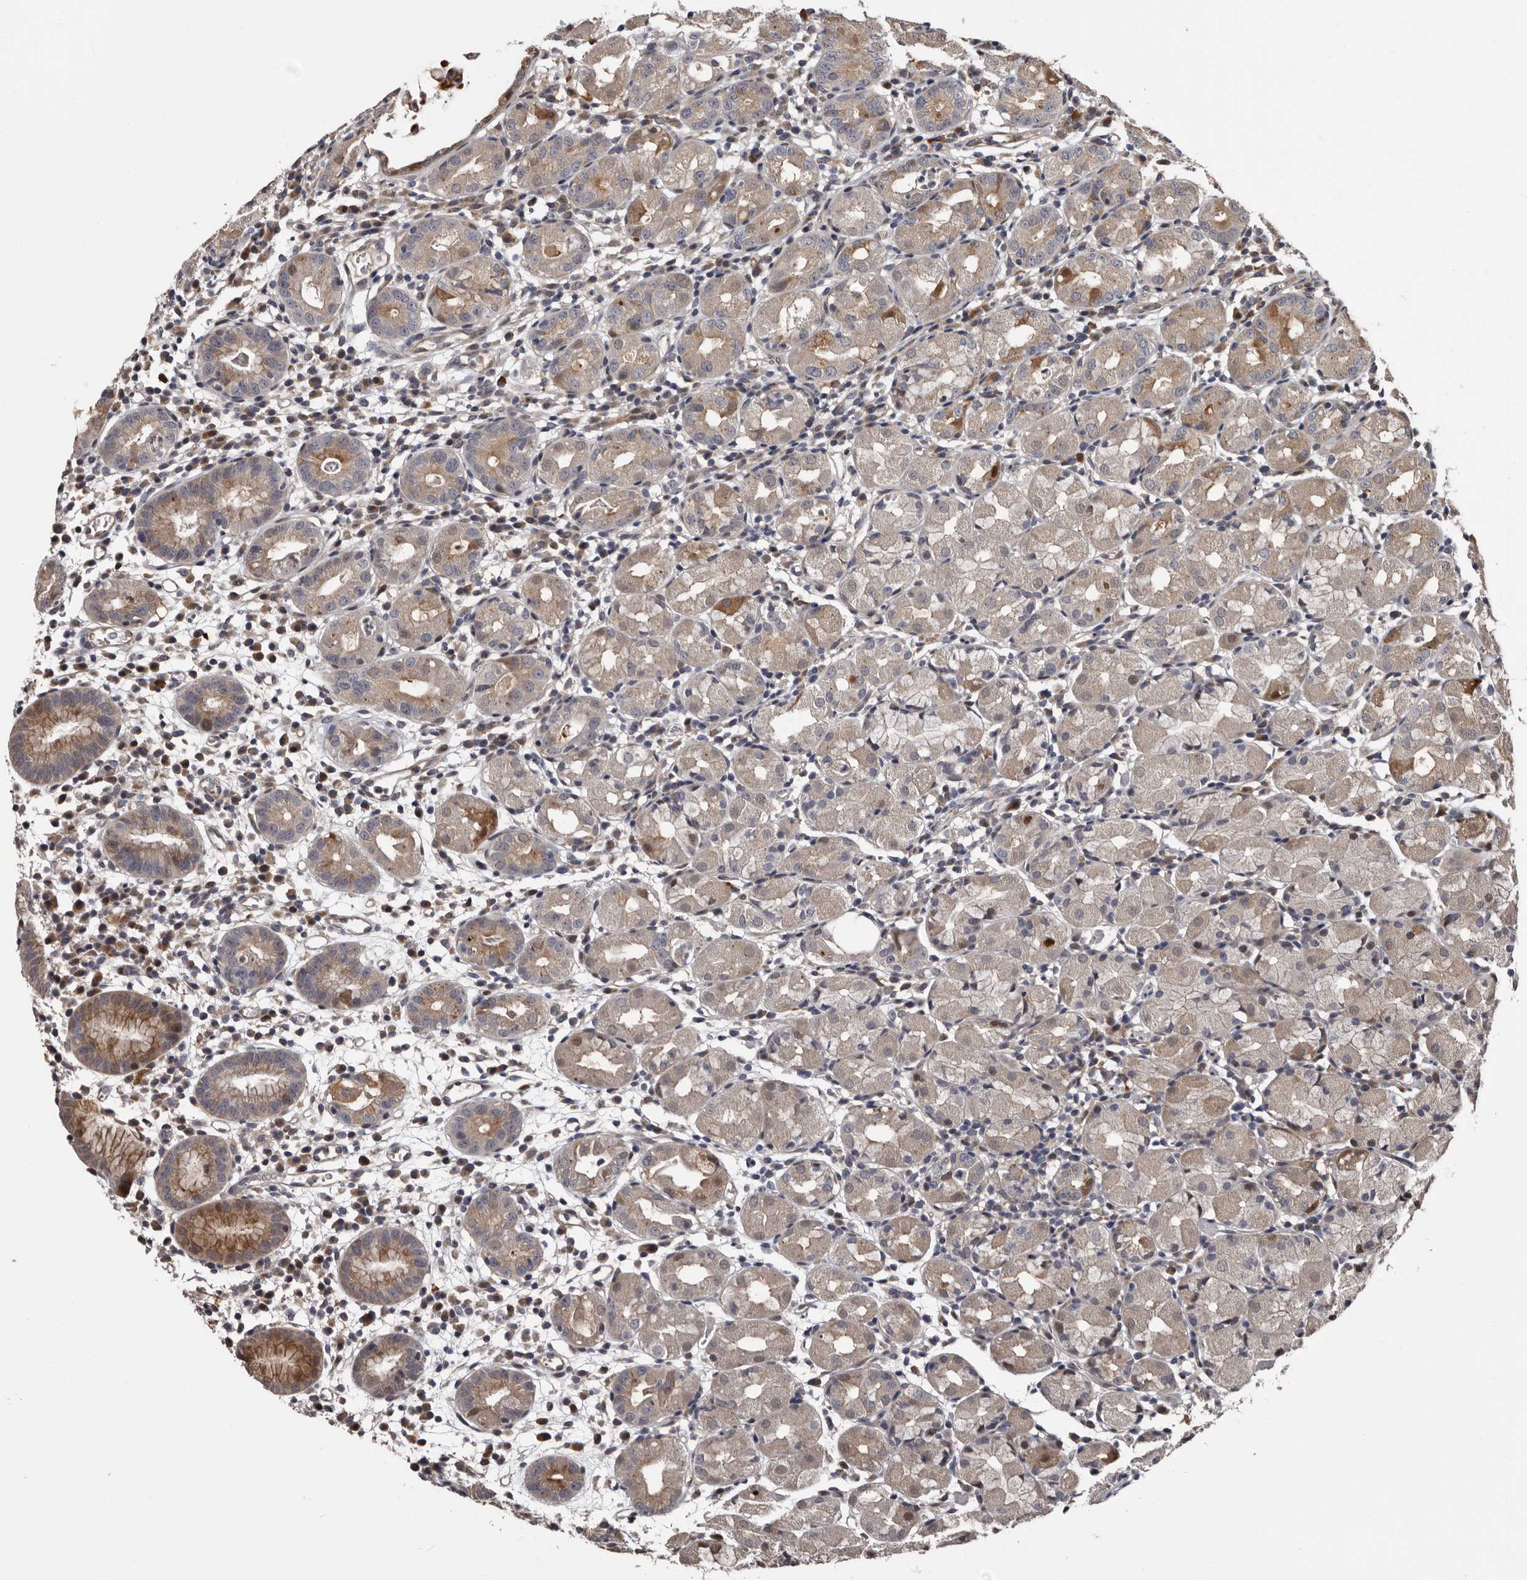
{"staining": {"intensity": "moderate", "quantity": "25%-75%", "location": "cytoplasmic/membranous"}, "tissue": "stomach", "cell_type": "Glandular cells", "image_type": "normal", "snomed": [{"axis": "morphology", "description": "Normal tissue, NOS"}, {"axis": "topography", "description": "Stomach"}, {"axis": "topography", "description": "Stomach, lower"}], "caption": "Brown immunohistochemical staining in normal stomach shows moderate cytoplasmic/membranous staining in approximately 25%-75% of glandular cells.", "gene": "SERTAD4", "patient": {"sex": "female", "age": 75}}